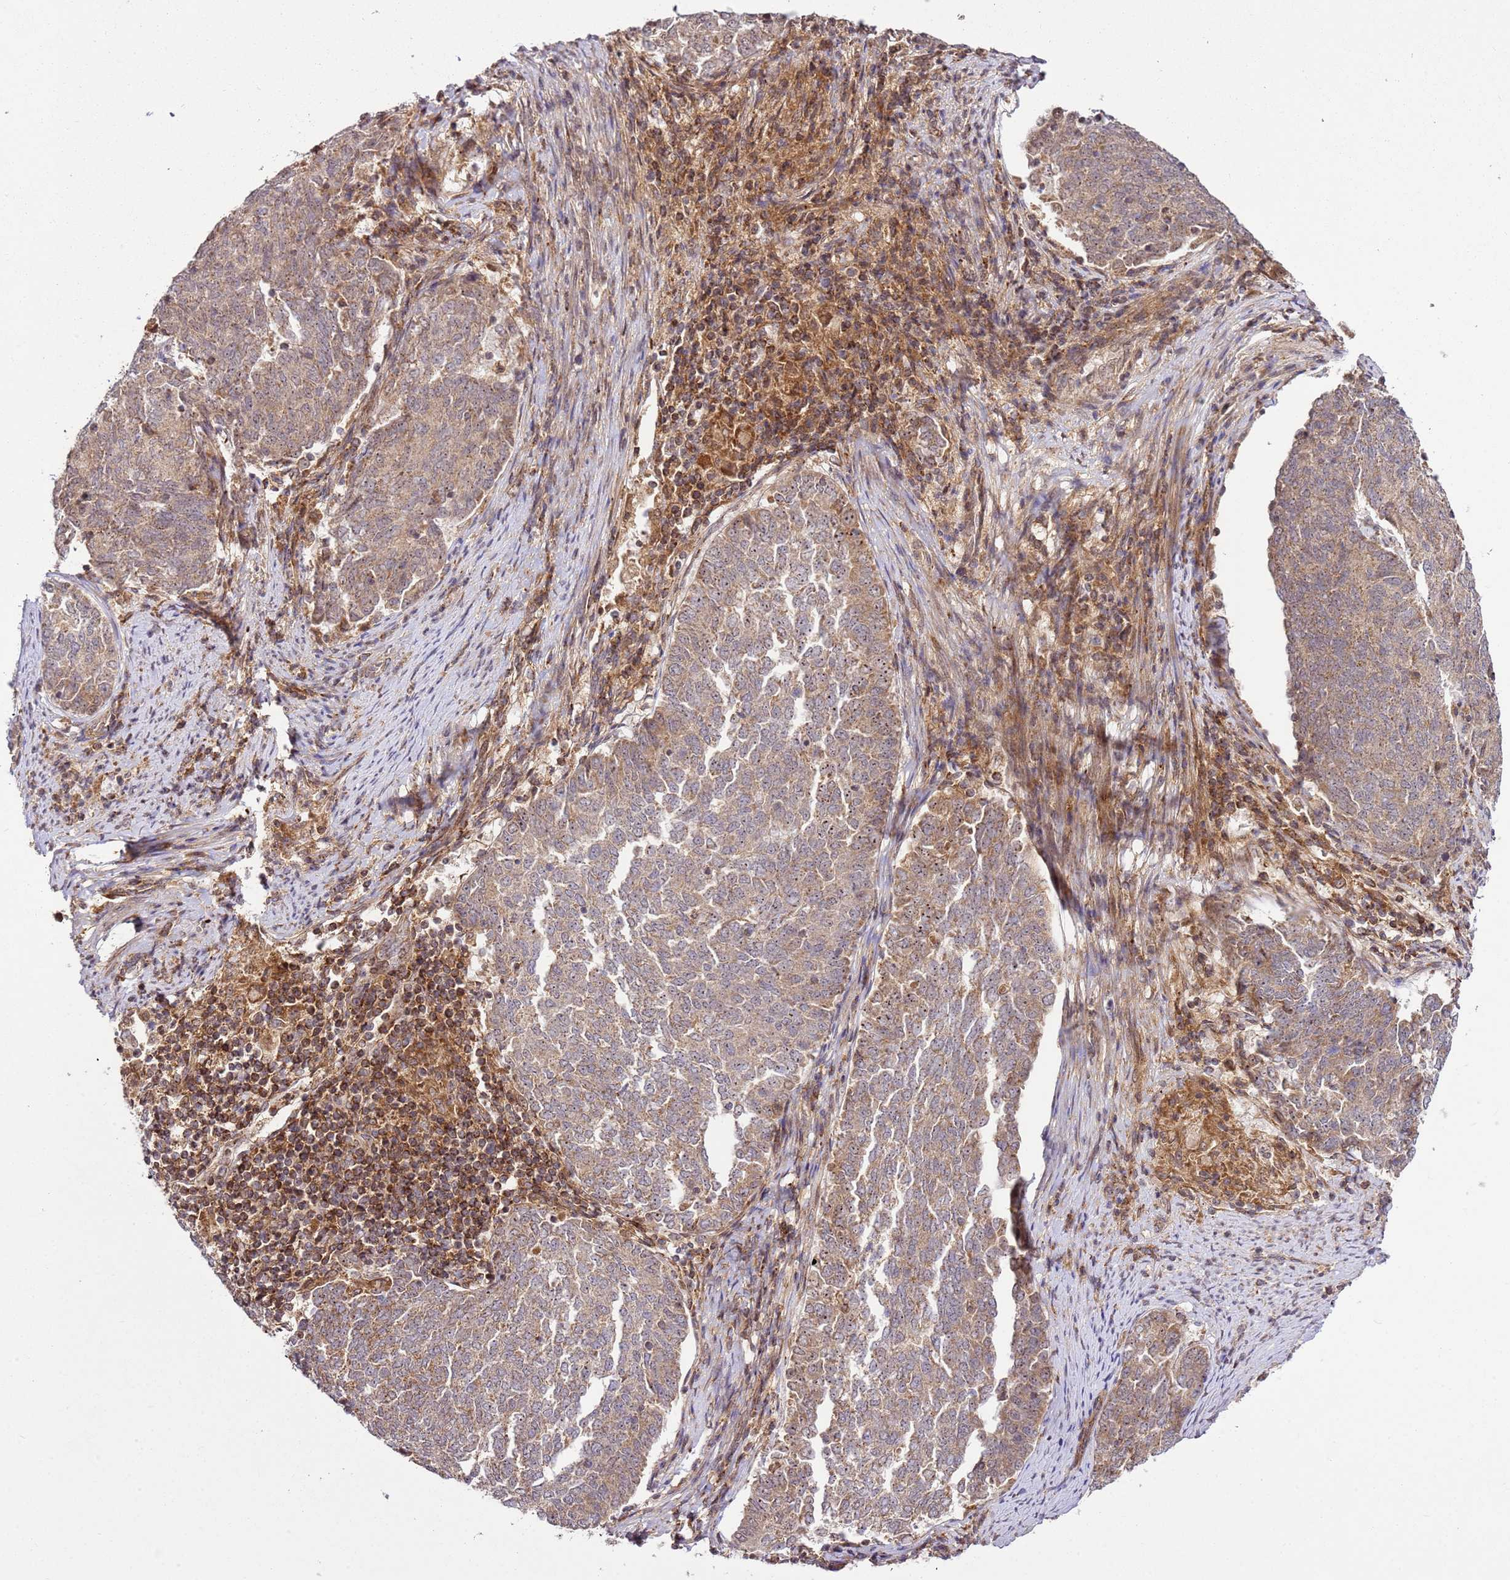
{"staining": {"intensity": "moderate", "quantity": ">75%", "location": "cytoplasmic/membranous"}, "tissue": "endometrial cancer", "cell_type": "Tumor cells", "image_type": "cancer", "snomed": [{"axis": "morphology", "description": "Adenocarcinoma, NOS"}, {"axis": "topography", "description": "Endometrium"}], "caption": "Protein staining of endometrial cancer (adenocarcinoma) tissue demonstrates moderate cytoplasmic/membranous staining in about >75% of tumor cells.", "gene": "RASA3", "patient": {"sex": "female", "age": 80}}